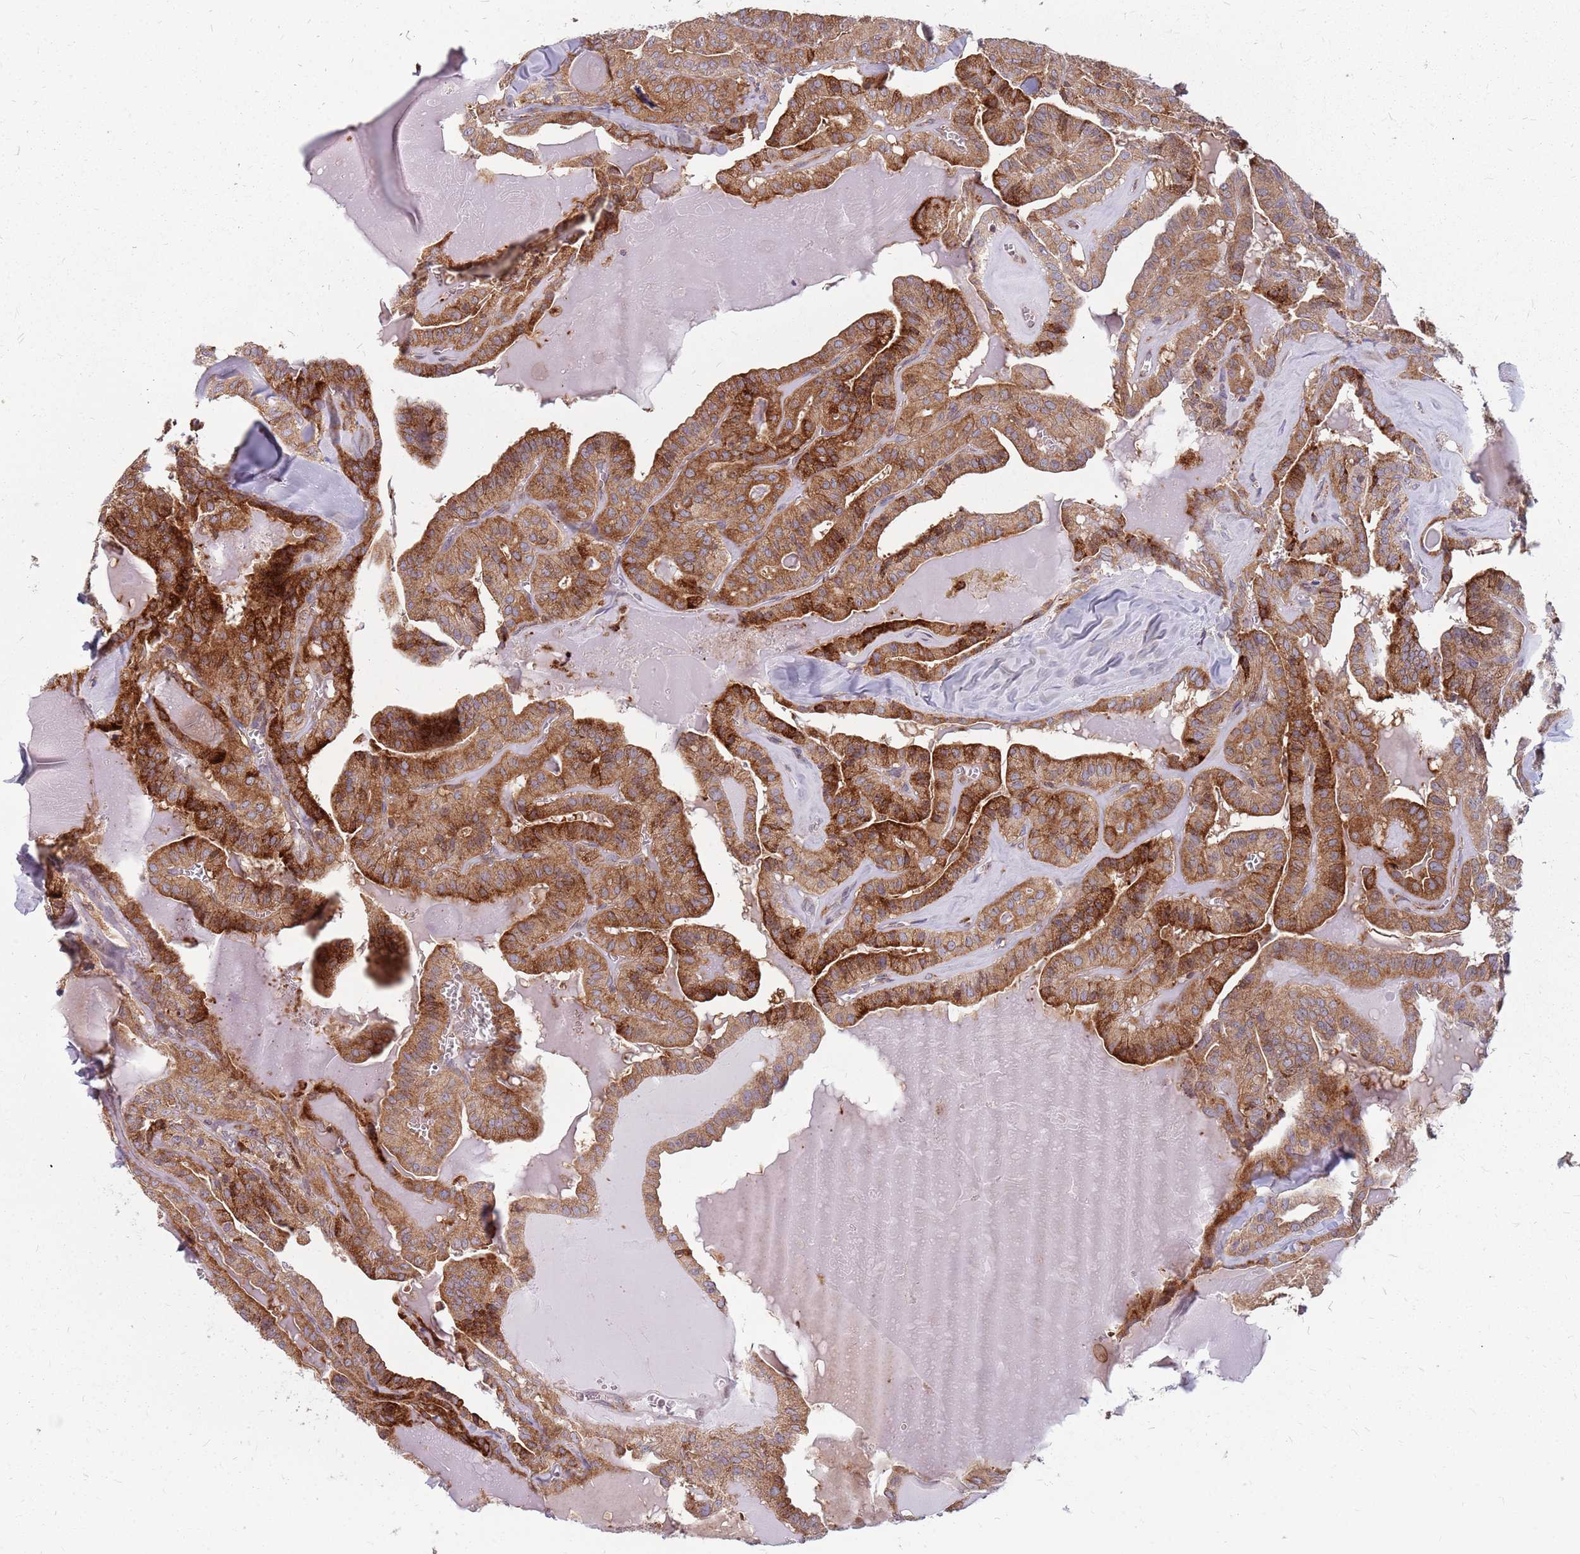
{"staining": {"intensity": "moderate", "quantity": ">75%", "location": "cytoplasmic/membranous"}, "tissue": "thyroid cancer", "cell_type": "Tumor cells", "image_type": "cancer", "snomed": [{"axis": "morphology", "description": "Papillary adenocarcinoma, NOS"}, {"axis": "topography", "description": "Thyroid gland"}], "caption": "There is medium levels of moderate cytoplasmic/membranous positivity in tumor cells of thyroid cancer, as demonstrated by immunohistochemical staining (brown color).", "gene": "NME4", "patient": {"sex": "male", "age": 52}}